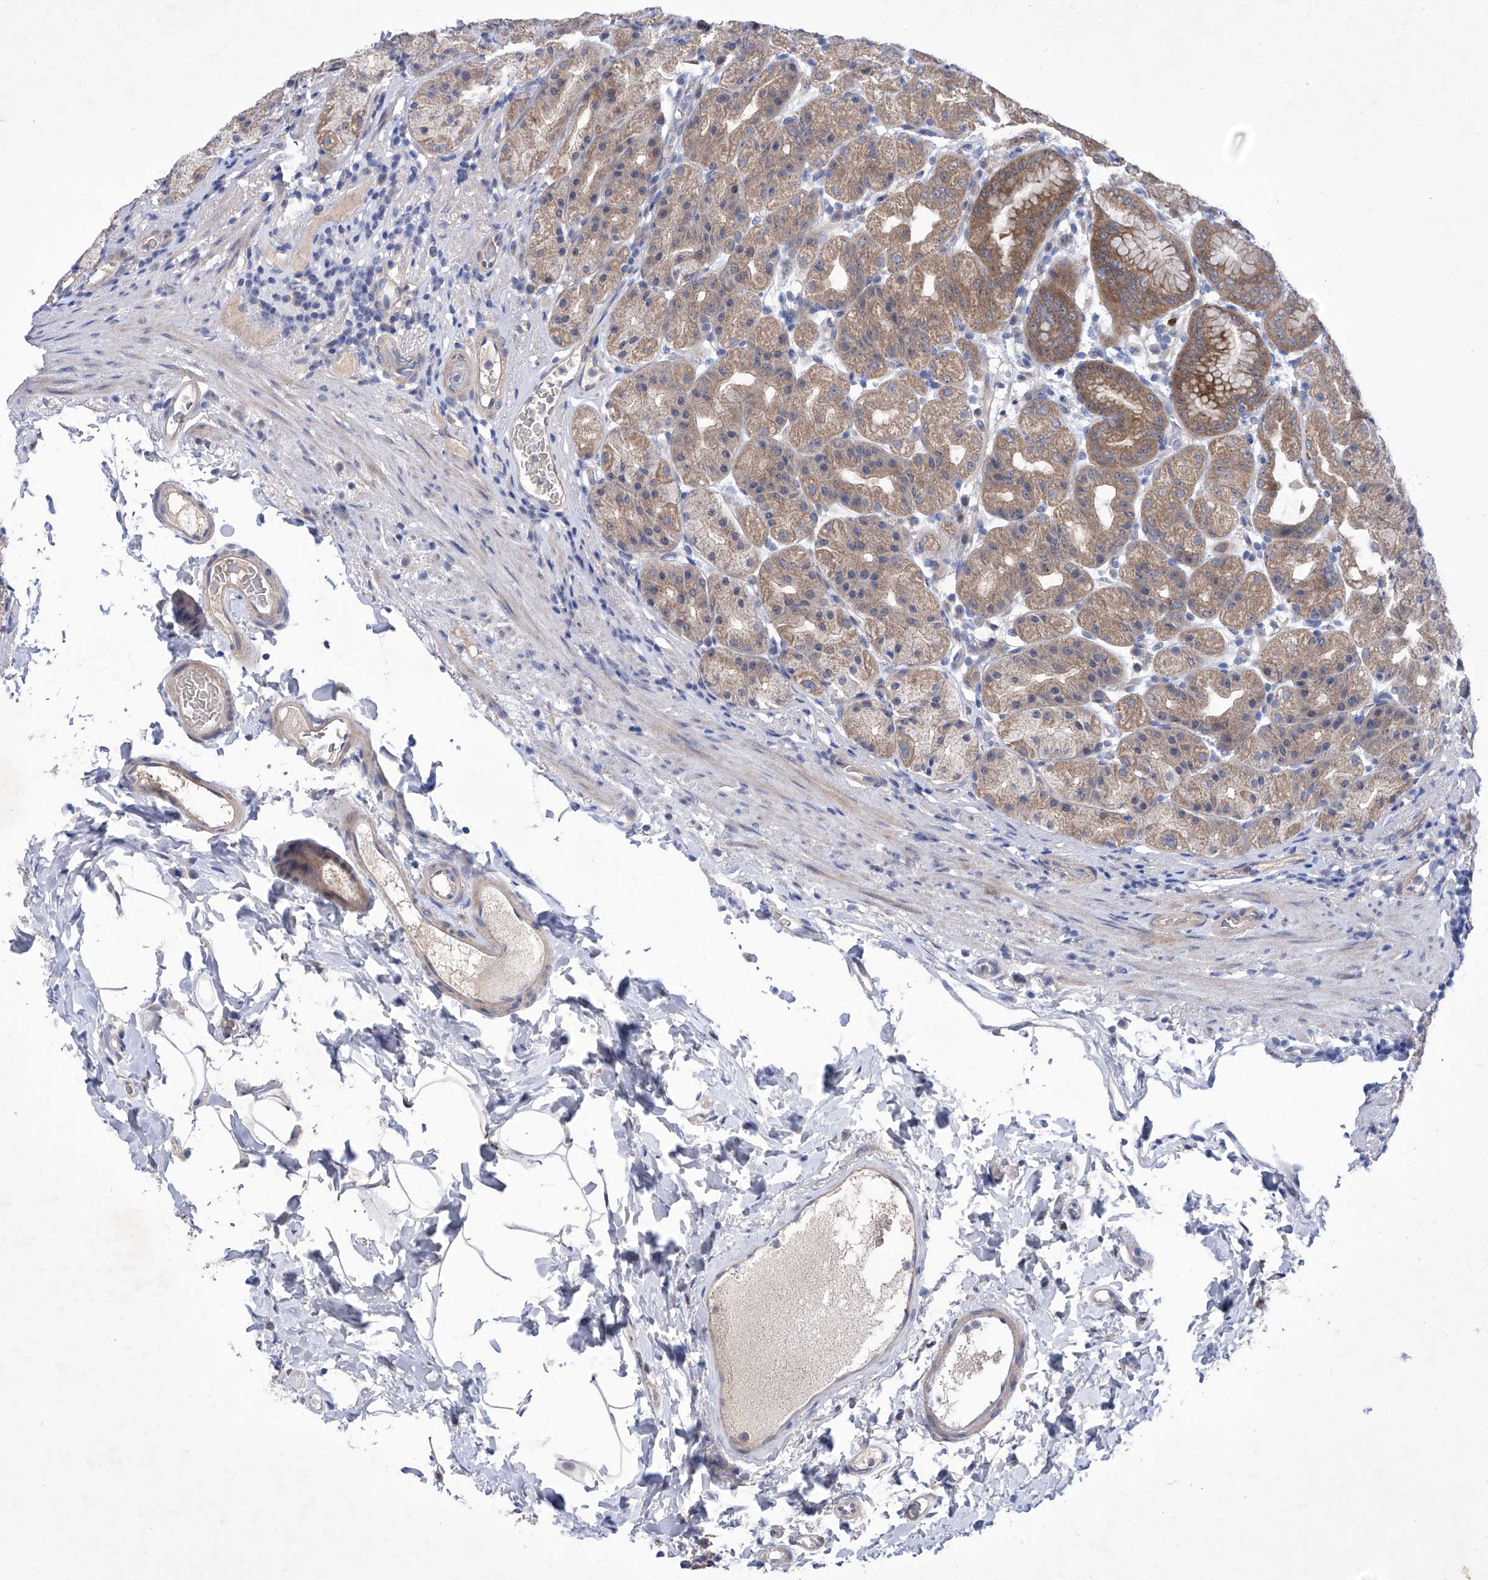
{"staining": {"intensity": "strong", "quantity": "25%-75%", "location": "cytoplasmic/membranous"}, "tissue": "stomach", "cell_type": "Glandular cells", "image_type": "normal", "snomed": [{"axis": "morphology", "description": "Normal tissue, NOS"}, {"axis": "topography", "description": "Stomach, upper"}], "caption": "Stomach stained with a protein marker displays strong staining in glandular cells.", "gene": "SRBD1", "patient": {"sex": "male", "age": 68}}